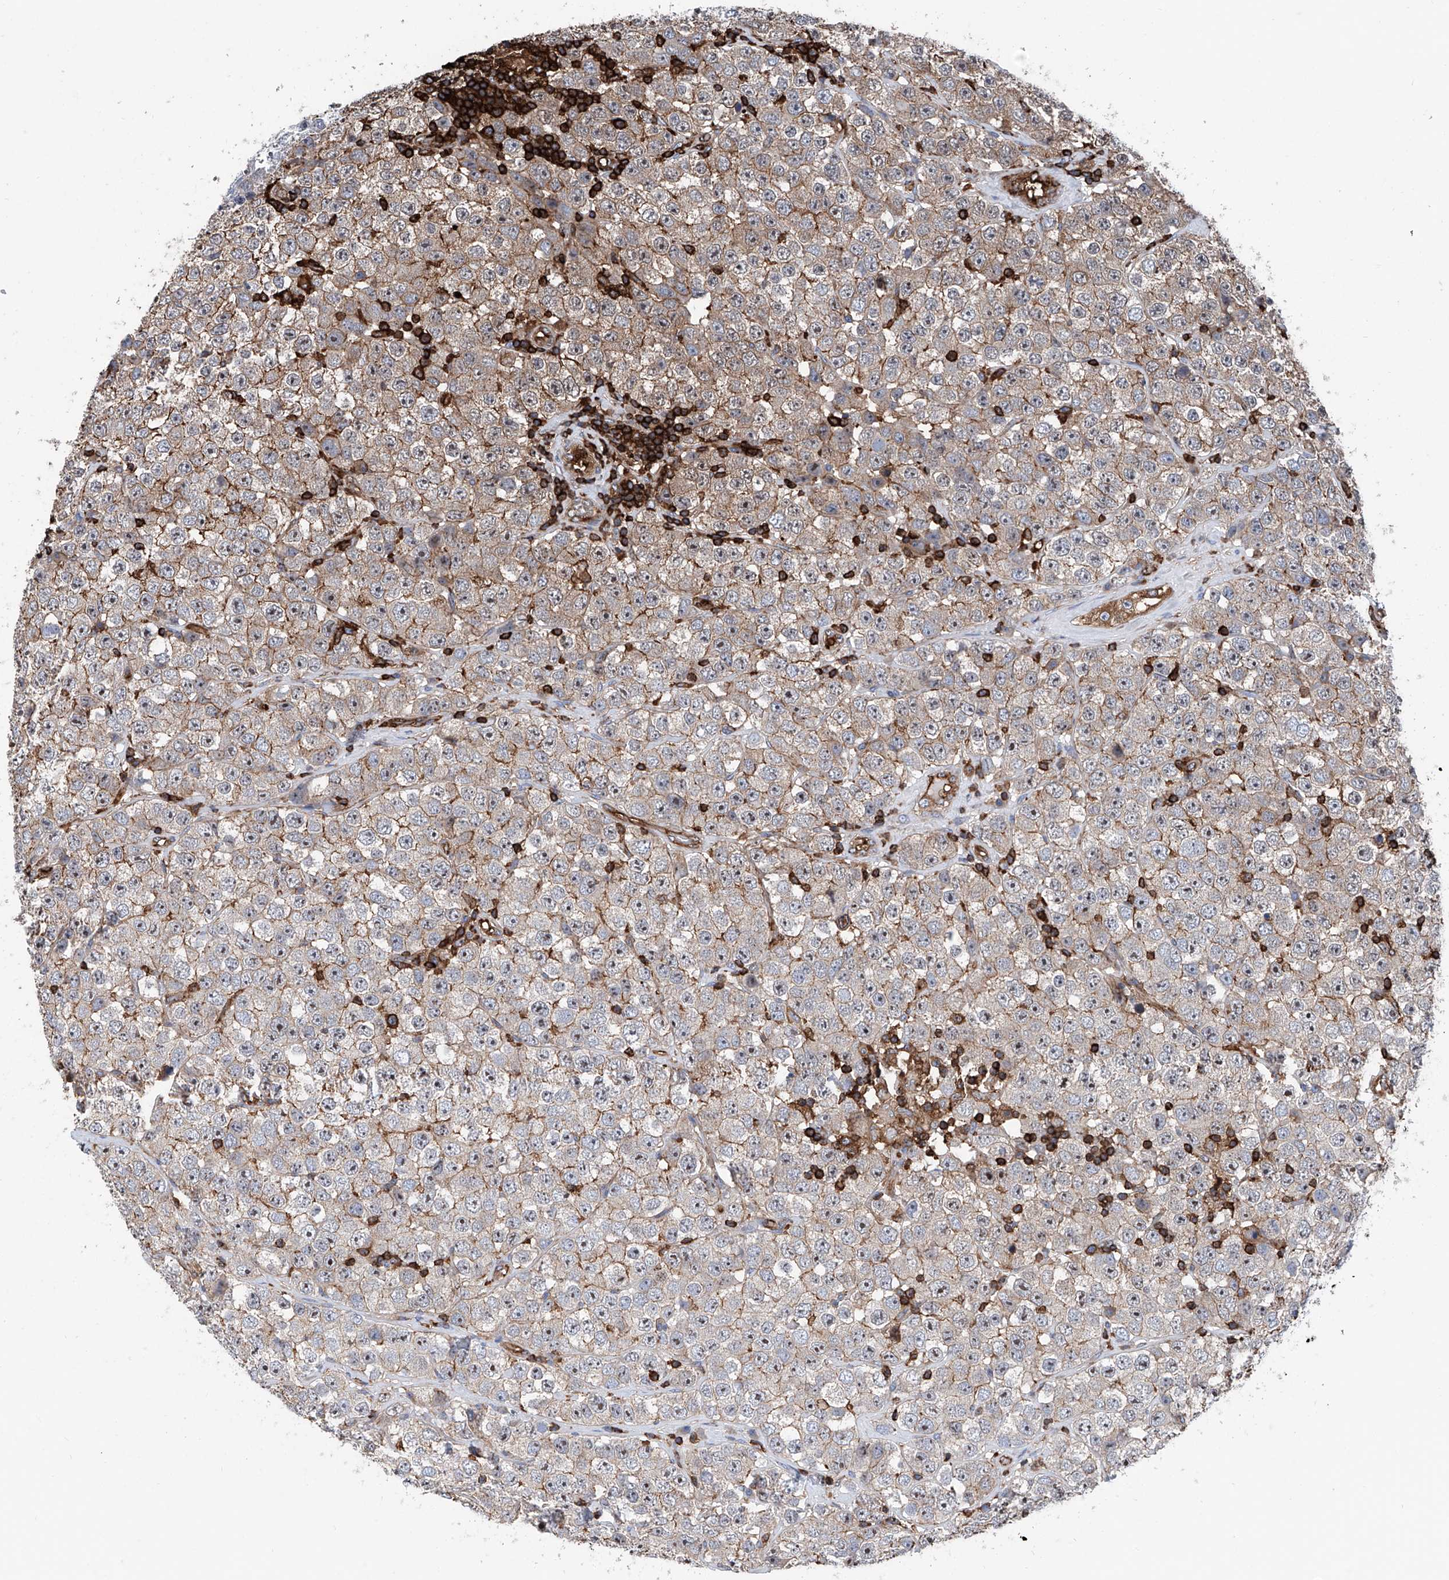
{"staining": {"intensity": "weak", "quantity": "25%-75%", "location": "cytoplasmic/membranous,nuclear"}, "tissue": "testis cancer", "cell_type": "Tumor cells", "image_type": "cancer", "snomed": [{"axis": "morphology", "description": "Seminoma, NOS"}, {"axis": "topography", "description": "Testis"}], "caption": "Immunohistochemical staining of seminoma (testis) reveals low levels of weak cytoplasmic/membranous and nuclear expression in about 25%-75% of tumor cells.", "gene": "ZNF484", "patient": {"sex": "male", "age": 28}}